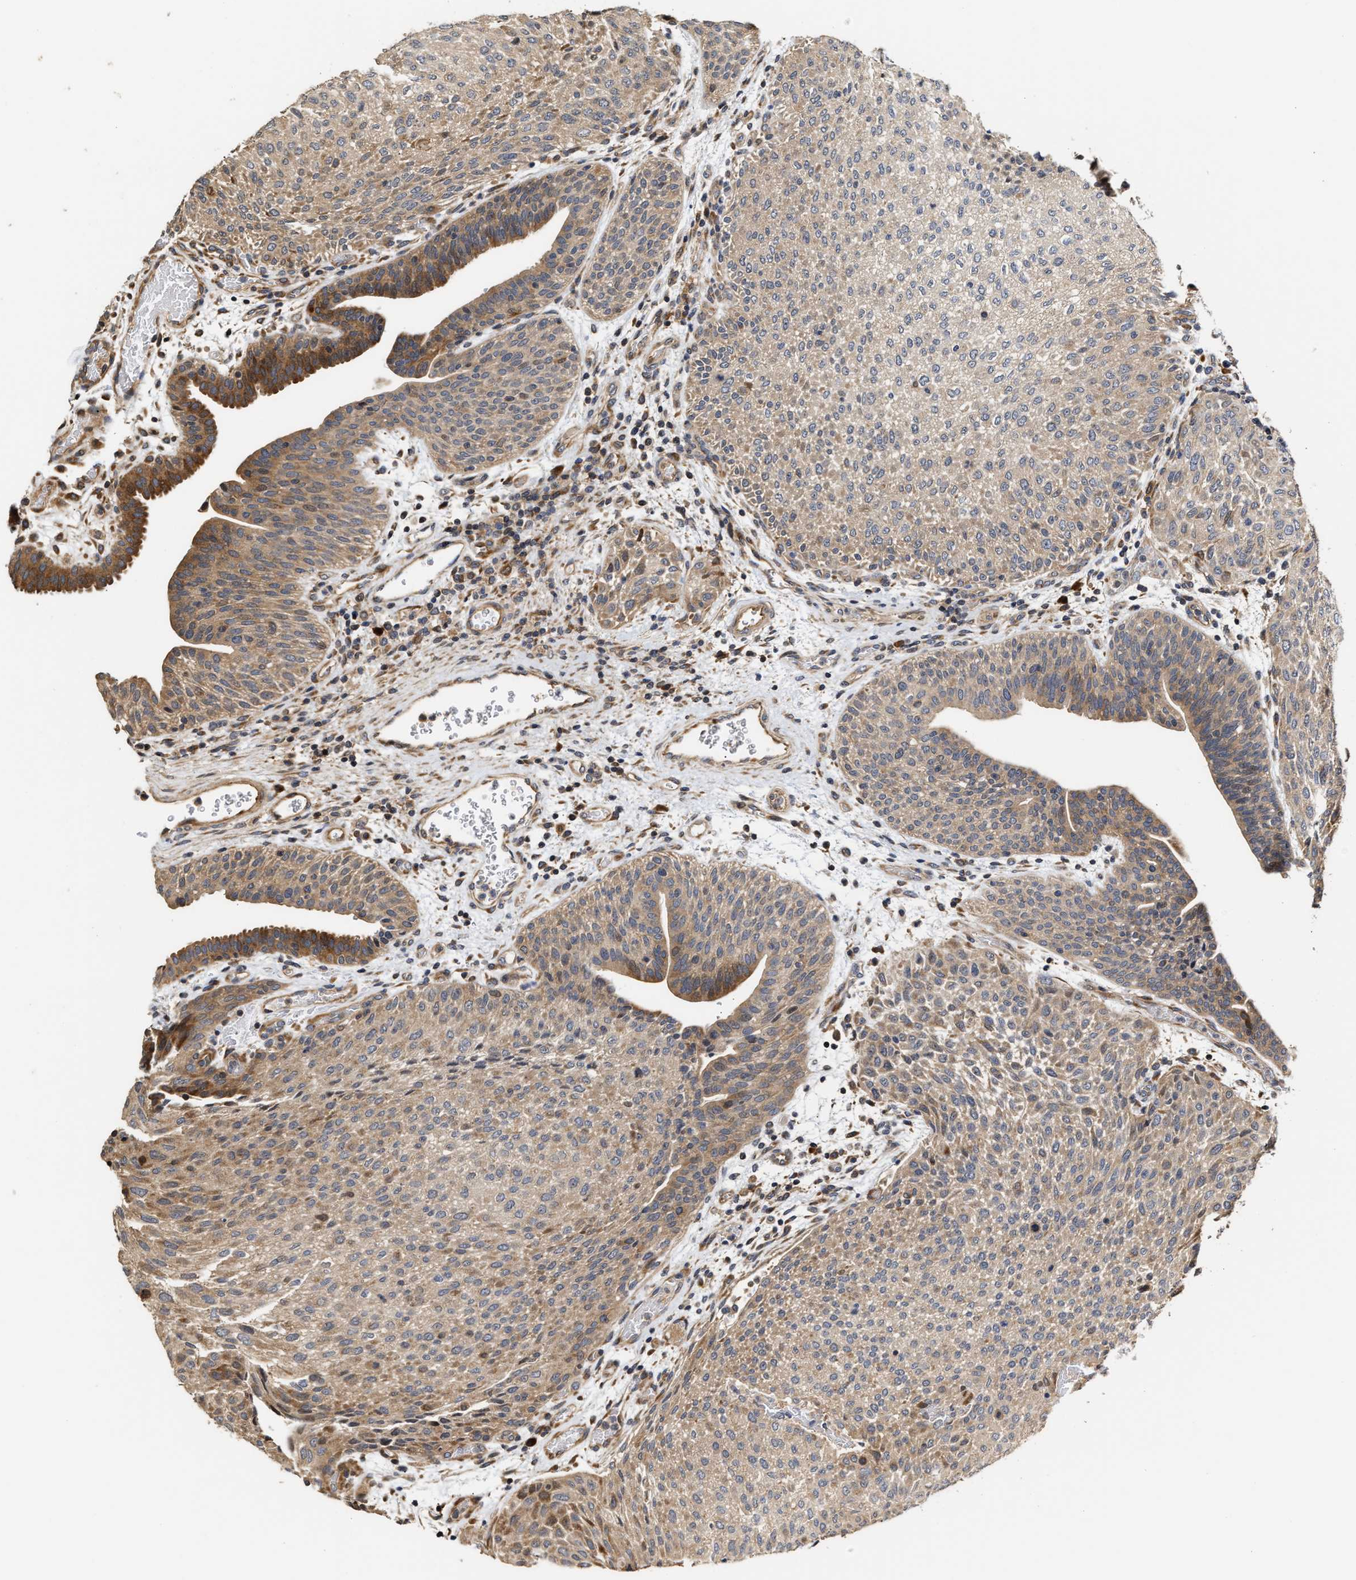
{"staining": {"intensity": "weak", "quantity": ">75%", "location": "cytoplasmic/membranous"}, "tissue": "urothelial cancer", "cell_type": "Tumor cells", "image_type": "cancer", "snomed": [{"axis": "morphology", "description": "Urothelial carcinoma, Low grade"}, {"axis": "morphology", "description": "Urothelial carcinoma, High grade"}, {"axis": "topography", "description": "Urinary bladder"}], "caption": "About >75% of tumor cells in human urothelial cancer exhibit weak cytoplasmic/membranous protein positivity as visualized by brown immunohistochemical staining.", "gene": "CLIP2", "patient": {"sex": "male", "age": 35}}